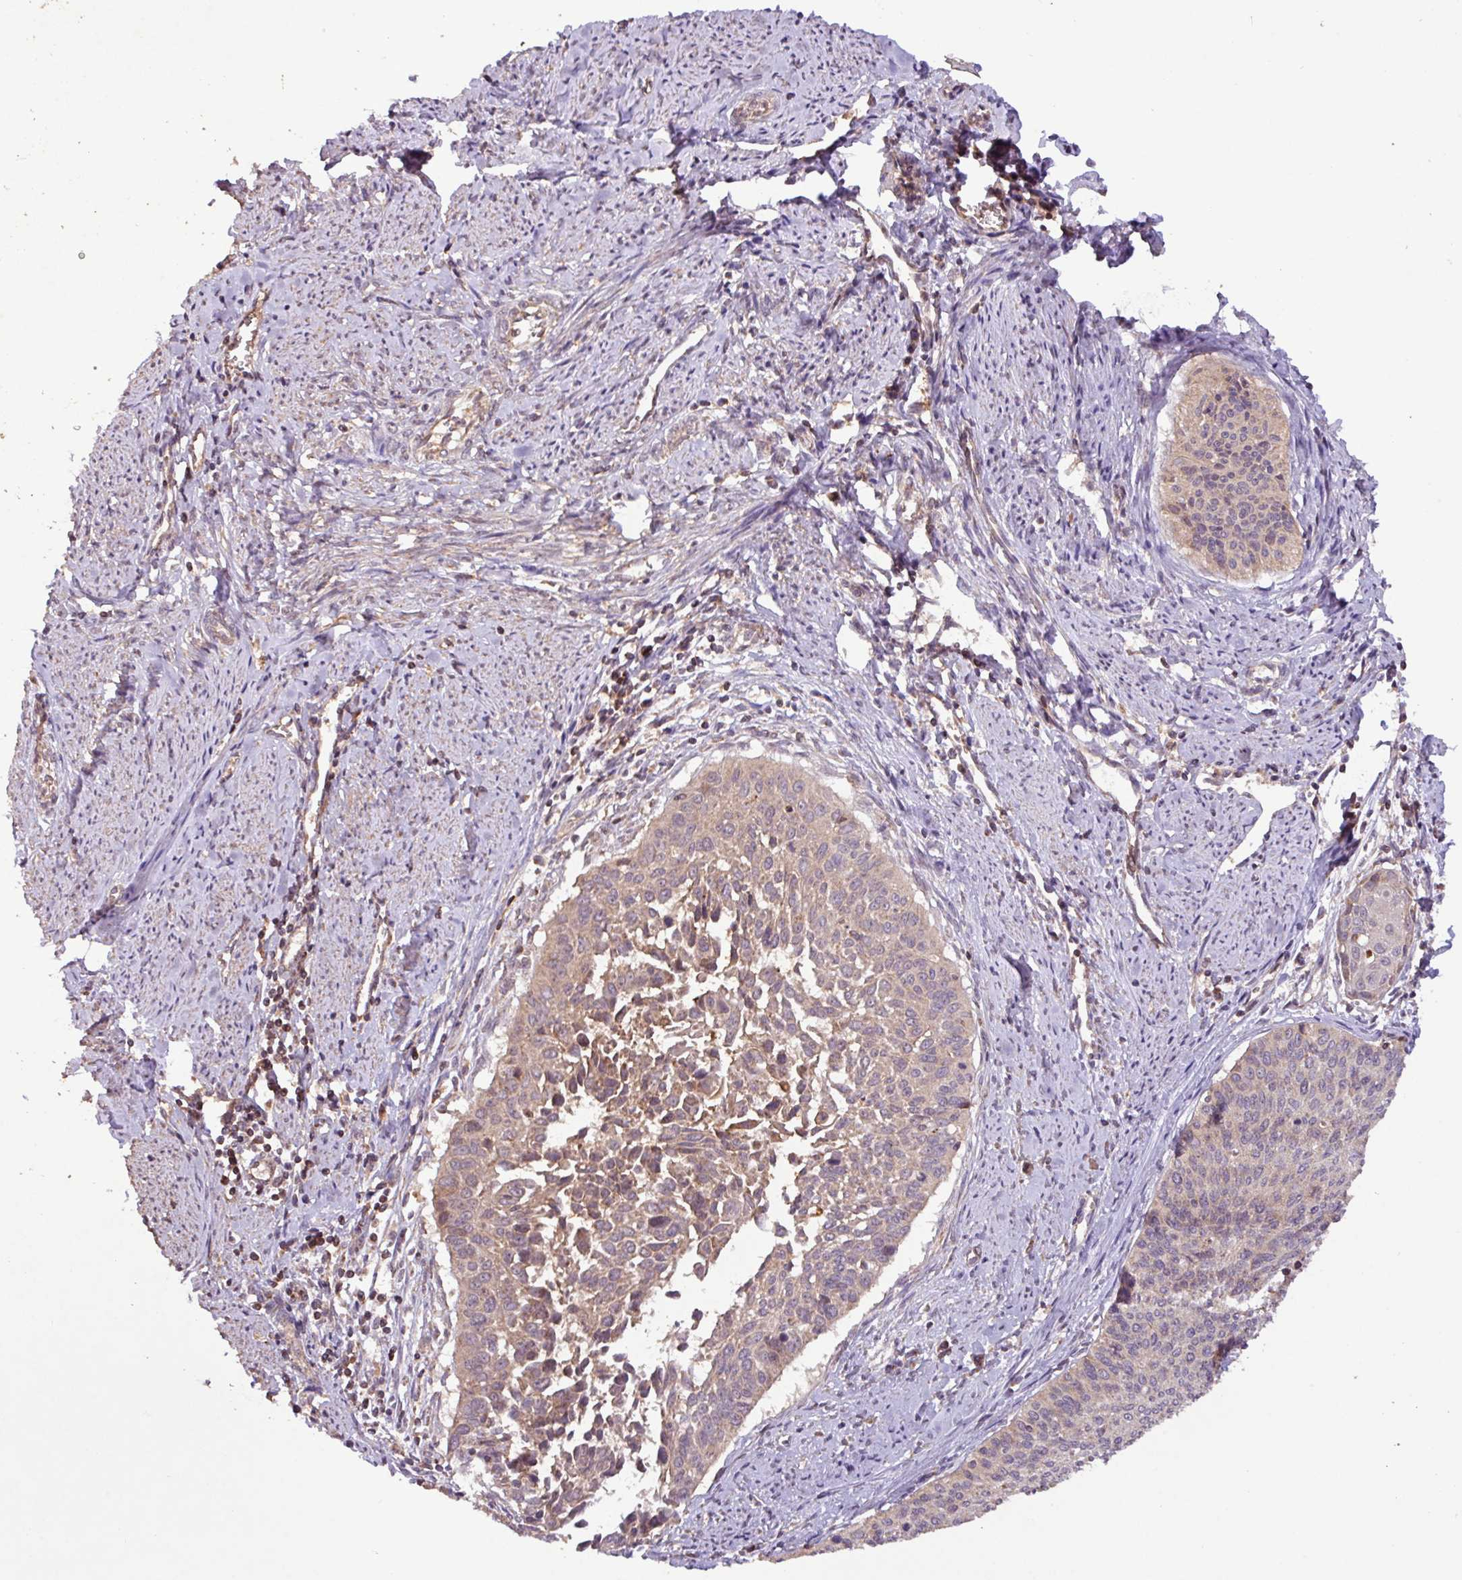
{"staining": {"intensity": "weak", "quantity": "25%-75%", "location": "cytoplasmic/membranous"}, "tissue": "cervical cancer", "cell_type": "Tumor cells", "image_type": "cancer", "snomed": [{"axis": "morphology", "description": "Squamous cell carcinoma, NOS"}, {"axis": "topography", "description": "Cervix"}], "caption": "Immunohistochemistry (DAB) staining of human squamous cell carcinoma (cervical) displays weak cytoplasmic/membranous protein staining in approximately 25%-75% of tumor cells.", "gene": "YPEL3", "patient": {"sex": "female", "age": 55}}